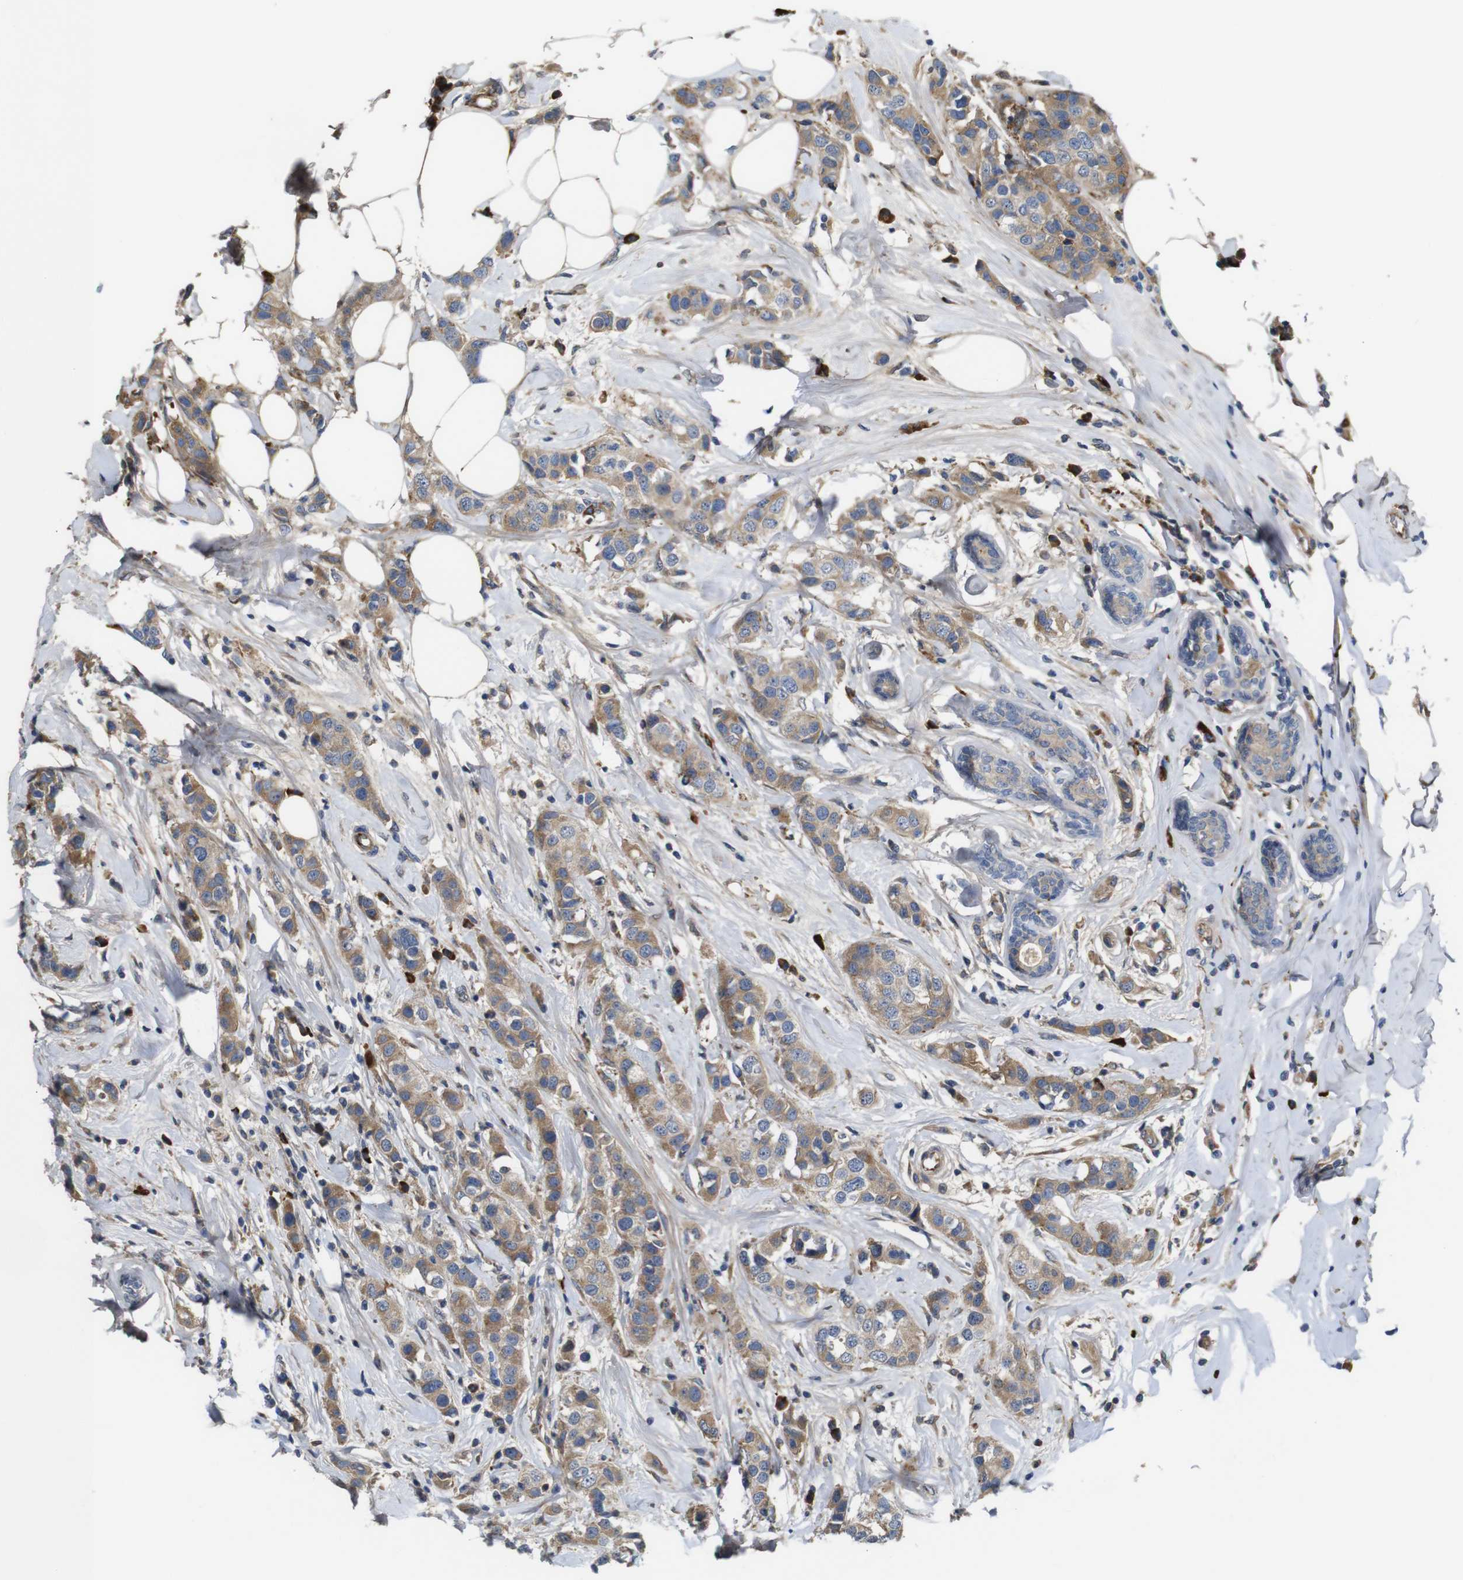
{"staining": {"intensity": "moderate", "quantity": ">75%", "location": "cytoplasmic/membranous"}, "tissue": "breast cancer", "cell_type": "Tumor cells", "image_type": "cancer", "snomed": [{"axis": "morphology", "description": "Normal tissue, NOS"}, {"axis": "morphology", "description": "Duct carcinoma"}, {"axis": "topography", "description": "Breast"}], "caption": "A photomicrograph of breast cancer (invasive ductal carcinoma) stained for a protein exhibits moderate cytoplasmic/membranous brown staining in tumor cells.", "gene": "UBE2G2", "patient": {"sex": "female", "age": 50}}